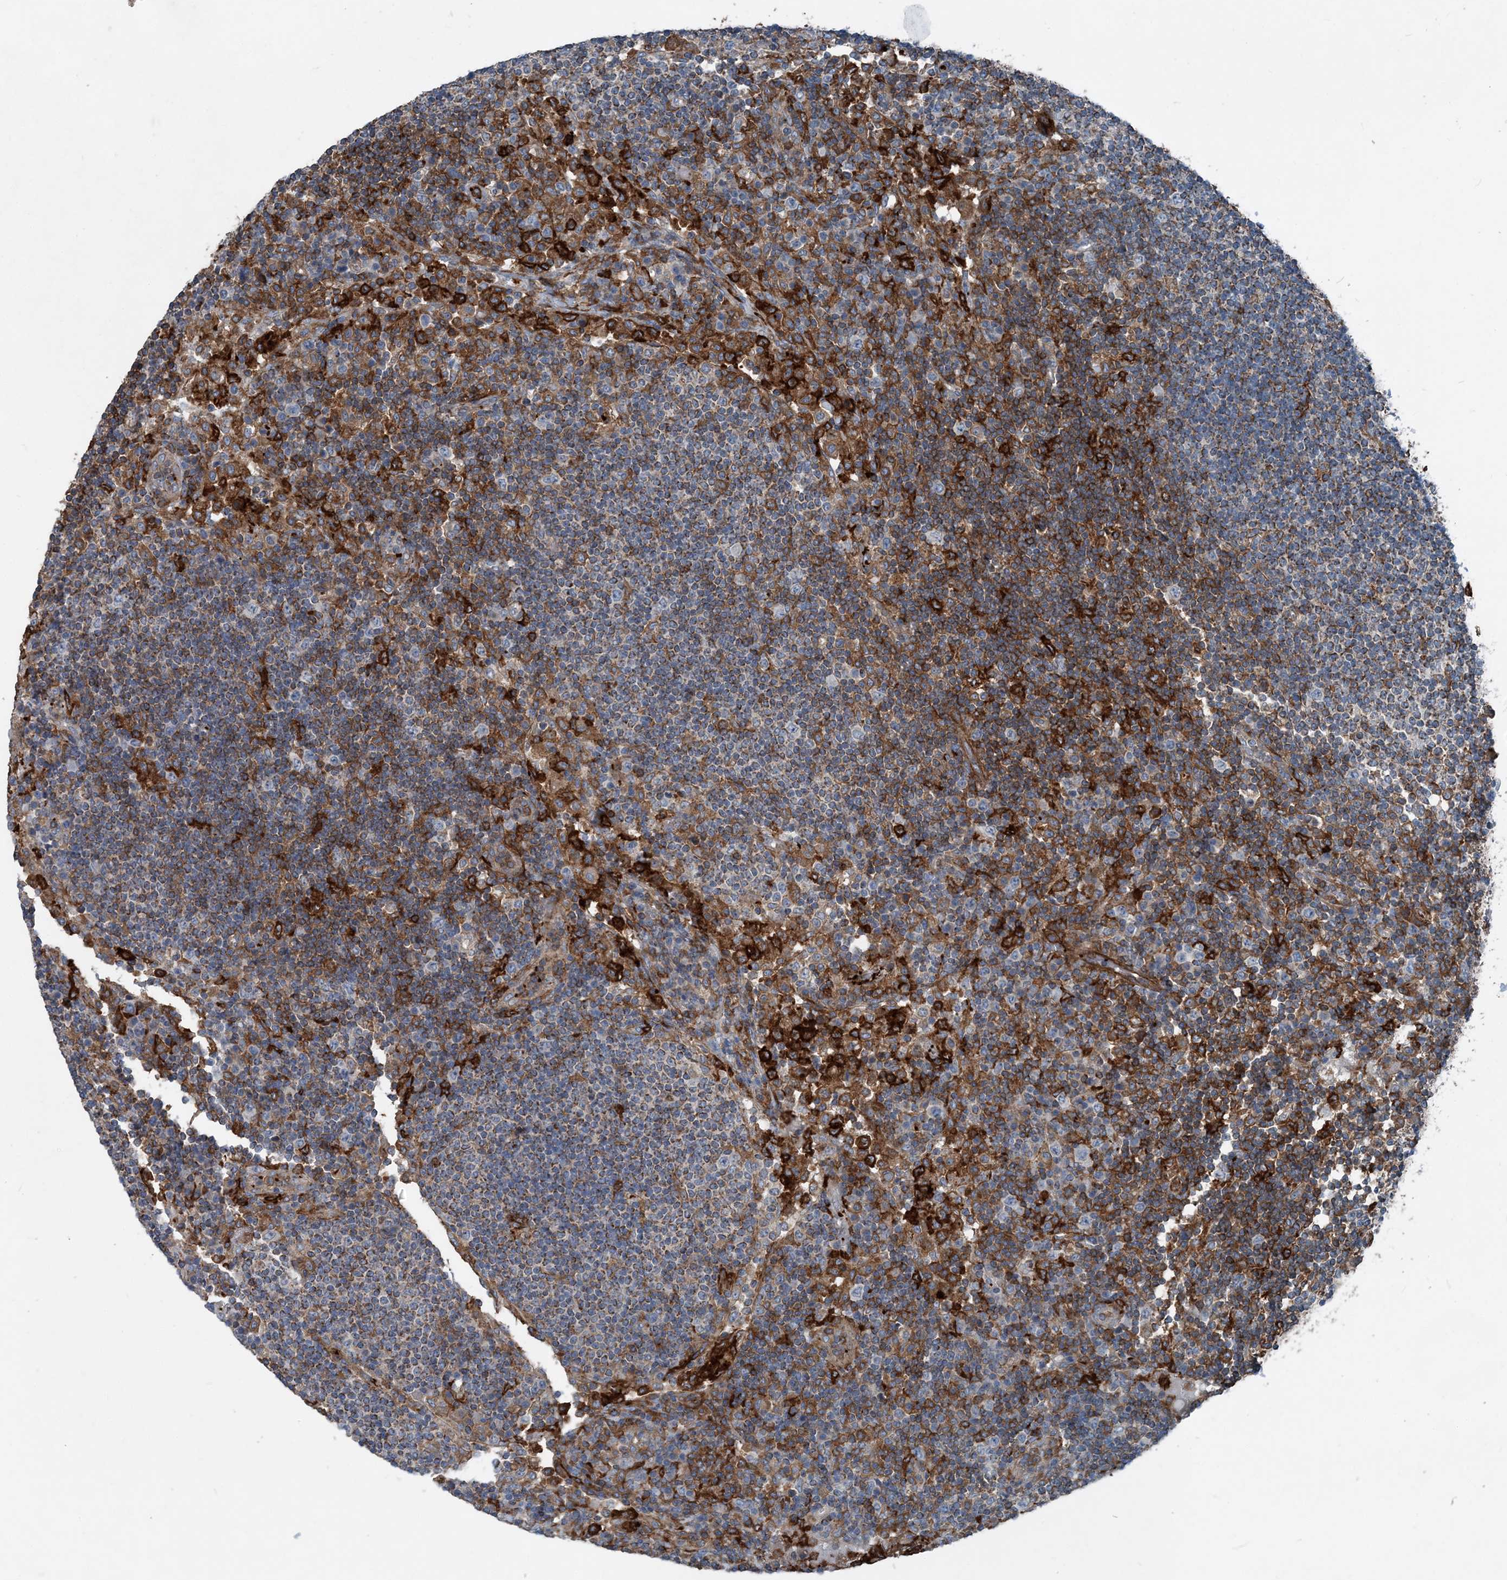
{"staining": {"intensity": "negative", "quantity": "none", "location": "none"}, "tissue": "lymph node", "cell_type": "Germinal center cells", "image_type": "normal", "snomed": [{"axis": "morphology", "description": "Normal tissue, NOS"}, {"axis": "topography", "description": "Lymph node"}], "caption": "The histopathology image reveals no staining of germinal center cells in benign lymph node.", "gene": "DGUOK", "patient": {"sex": "female", "age": 53}}